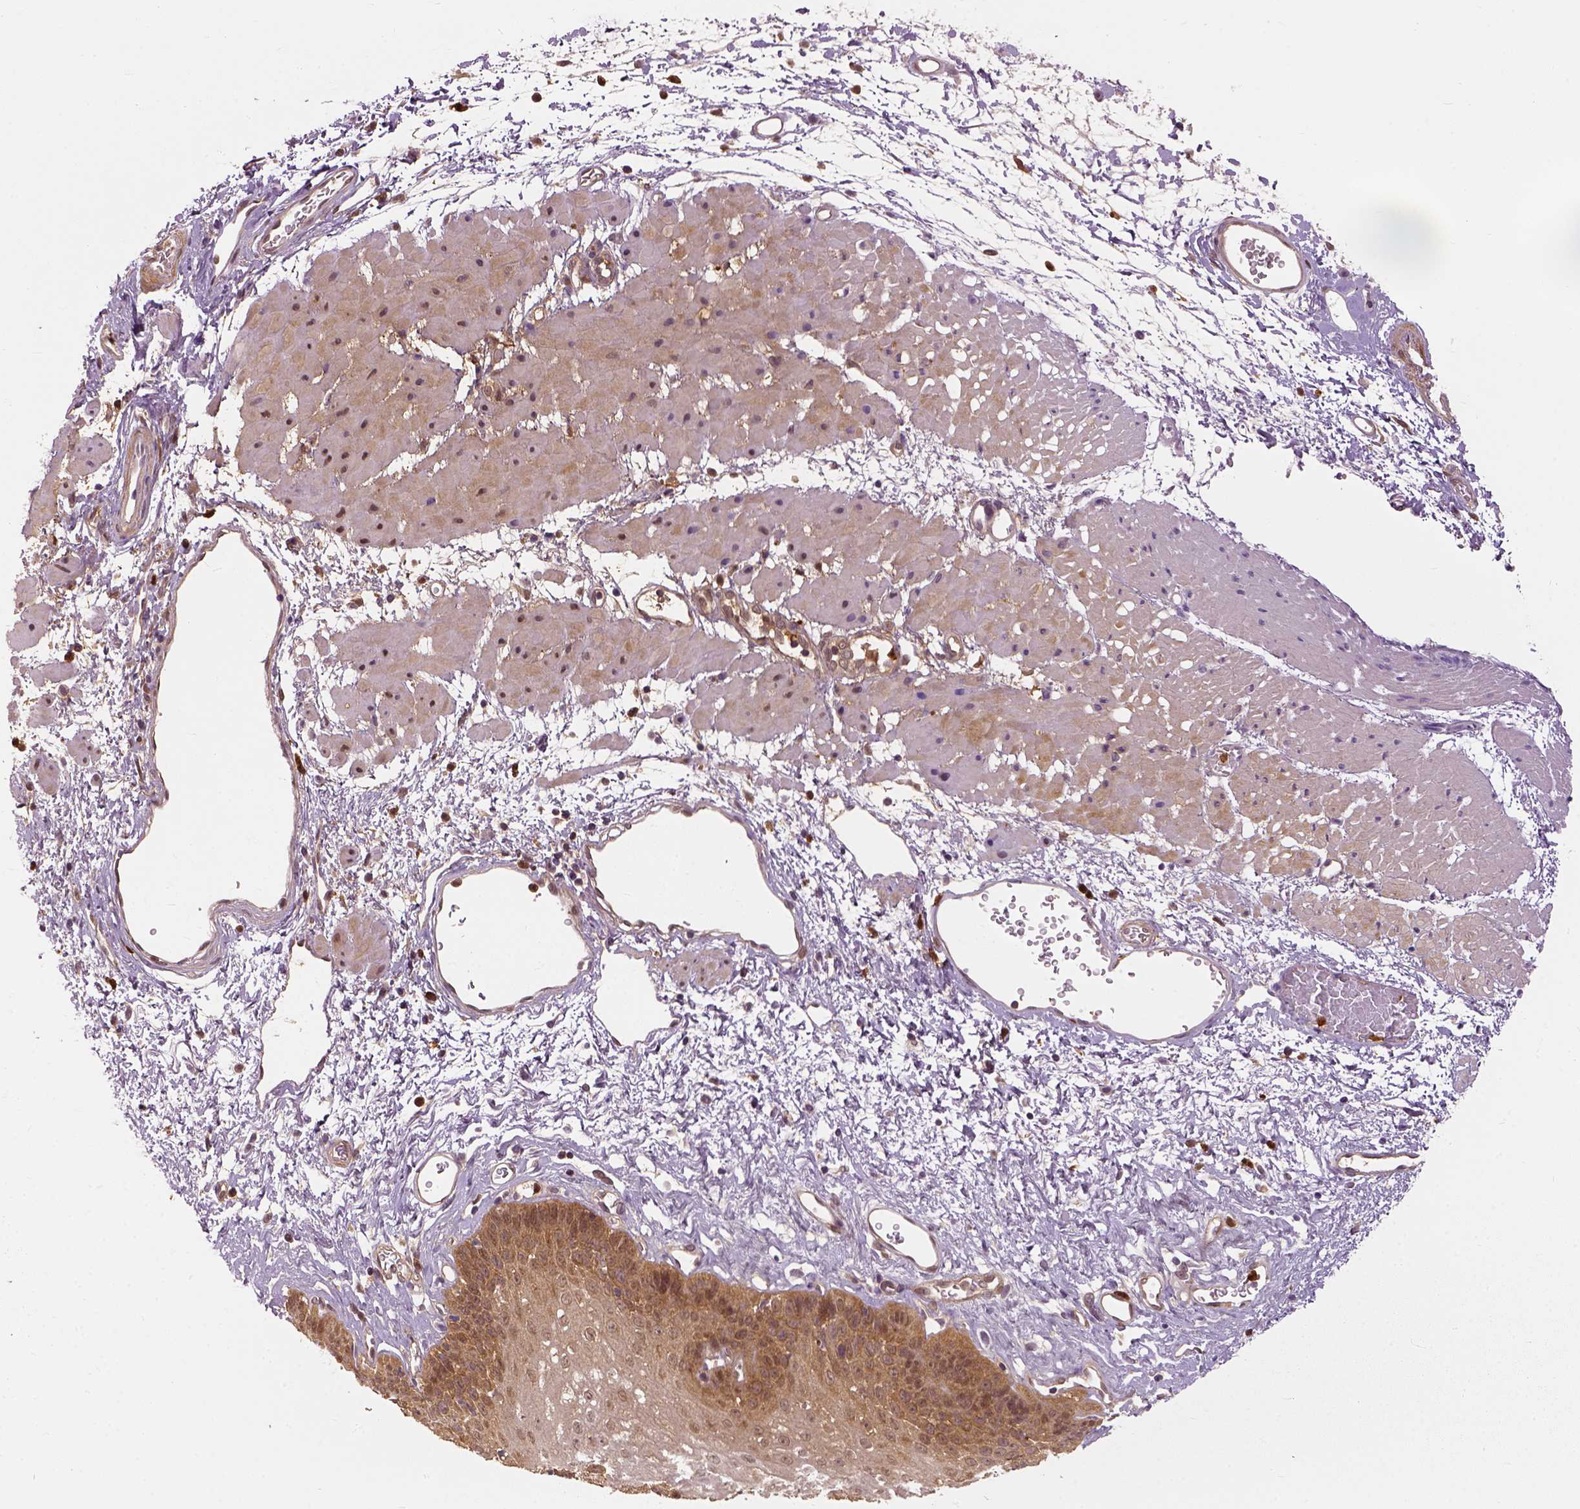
{"staining": {"intensity": "moderate", "quantity": ">75%", "location": "cytoplasmic/membranous,nuclear"}, "tissue": "esophagus", "cell_type": "Squamous epithelial cells", "image_type": "normal", "snomed": [{"axis": "morphology", "description": "Normal tissue, NOS"}, {"axis": "topography", "description": "Esophagus"}], "caption": "Esophagus stained for a protein (brown) displays moderate cytoplasmic/membranous,nuclear positive expression in approximately >75% of squamous epithelial cells.", "gene": "GPI", "patient": {"sex": "female", "age": 62}}